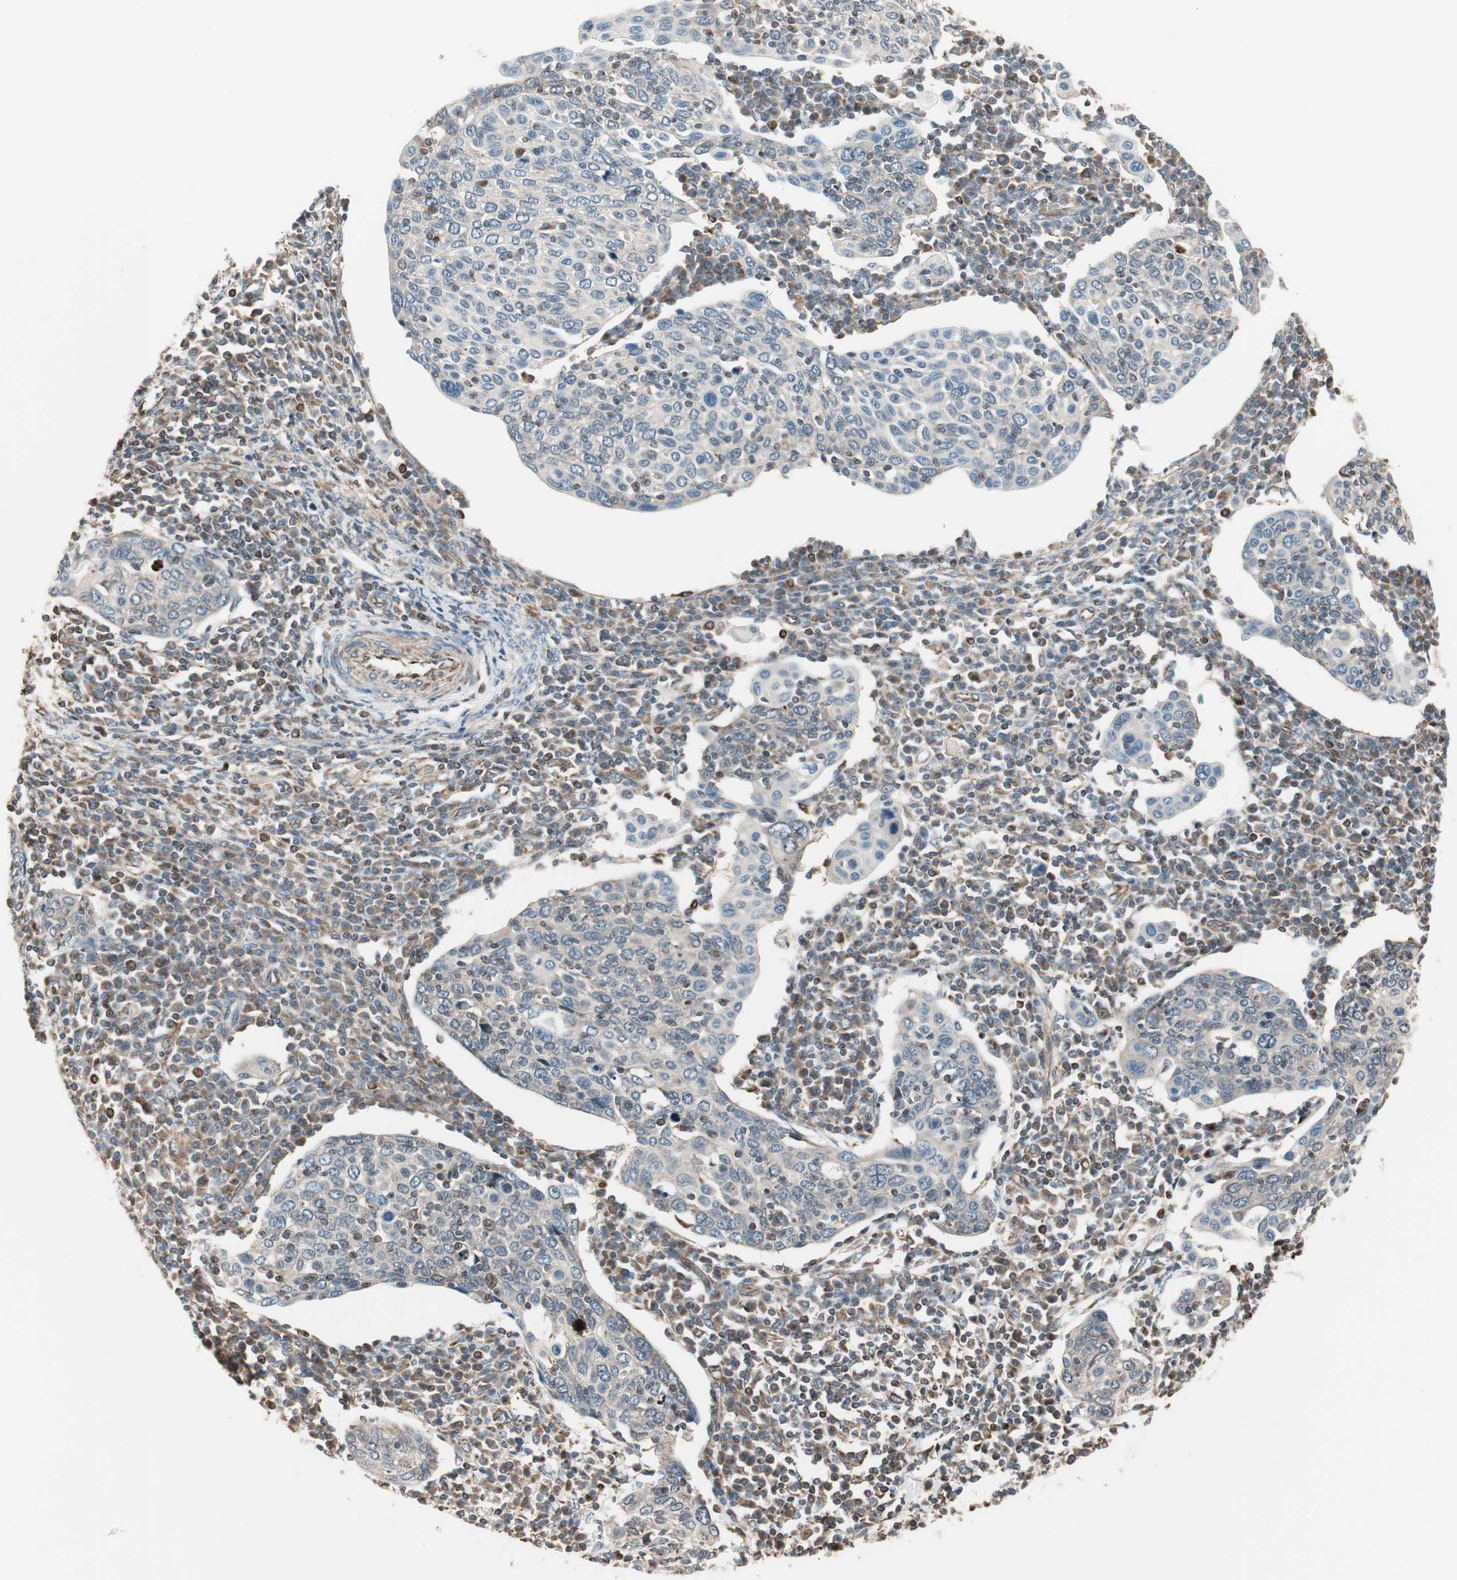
{"staining": {"intensity": "weak", "quantity": "<25%", "location": "nuclear"}, "tissue": "cervical cancer", "cell_type": "Tumor cells", "image_type": "cancer", "snomed": [{"axis": "morphology", "description": "Squamous cell carcinoma, NOS"}, {"axis": "topography", "description": "Cervix"}], "caption": "Tumor cells are negative for brown protein staining in cervical cancer (squamous cell carcinoma).", "gene": "MAD2L2", "patient": {"sex": "female", "age": 40}}